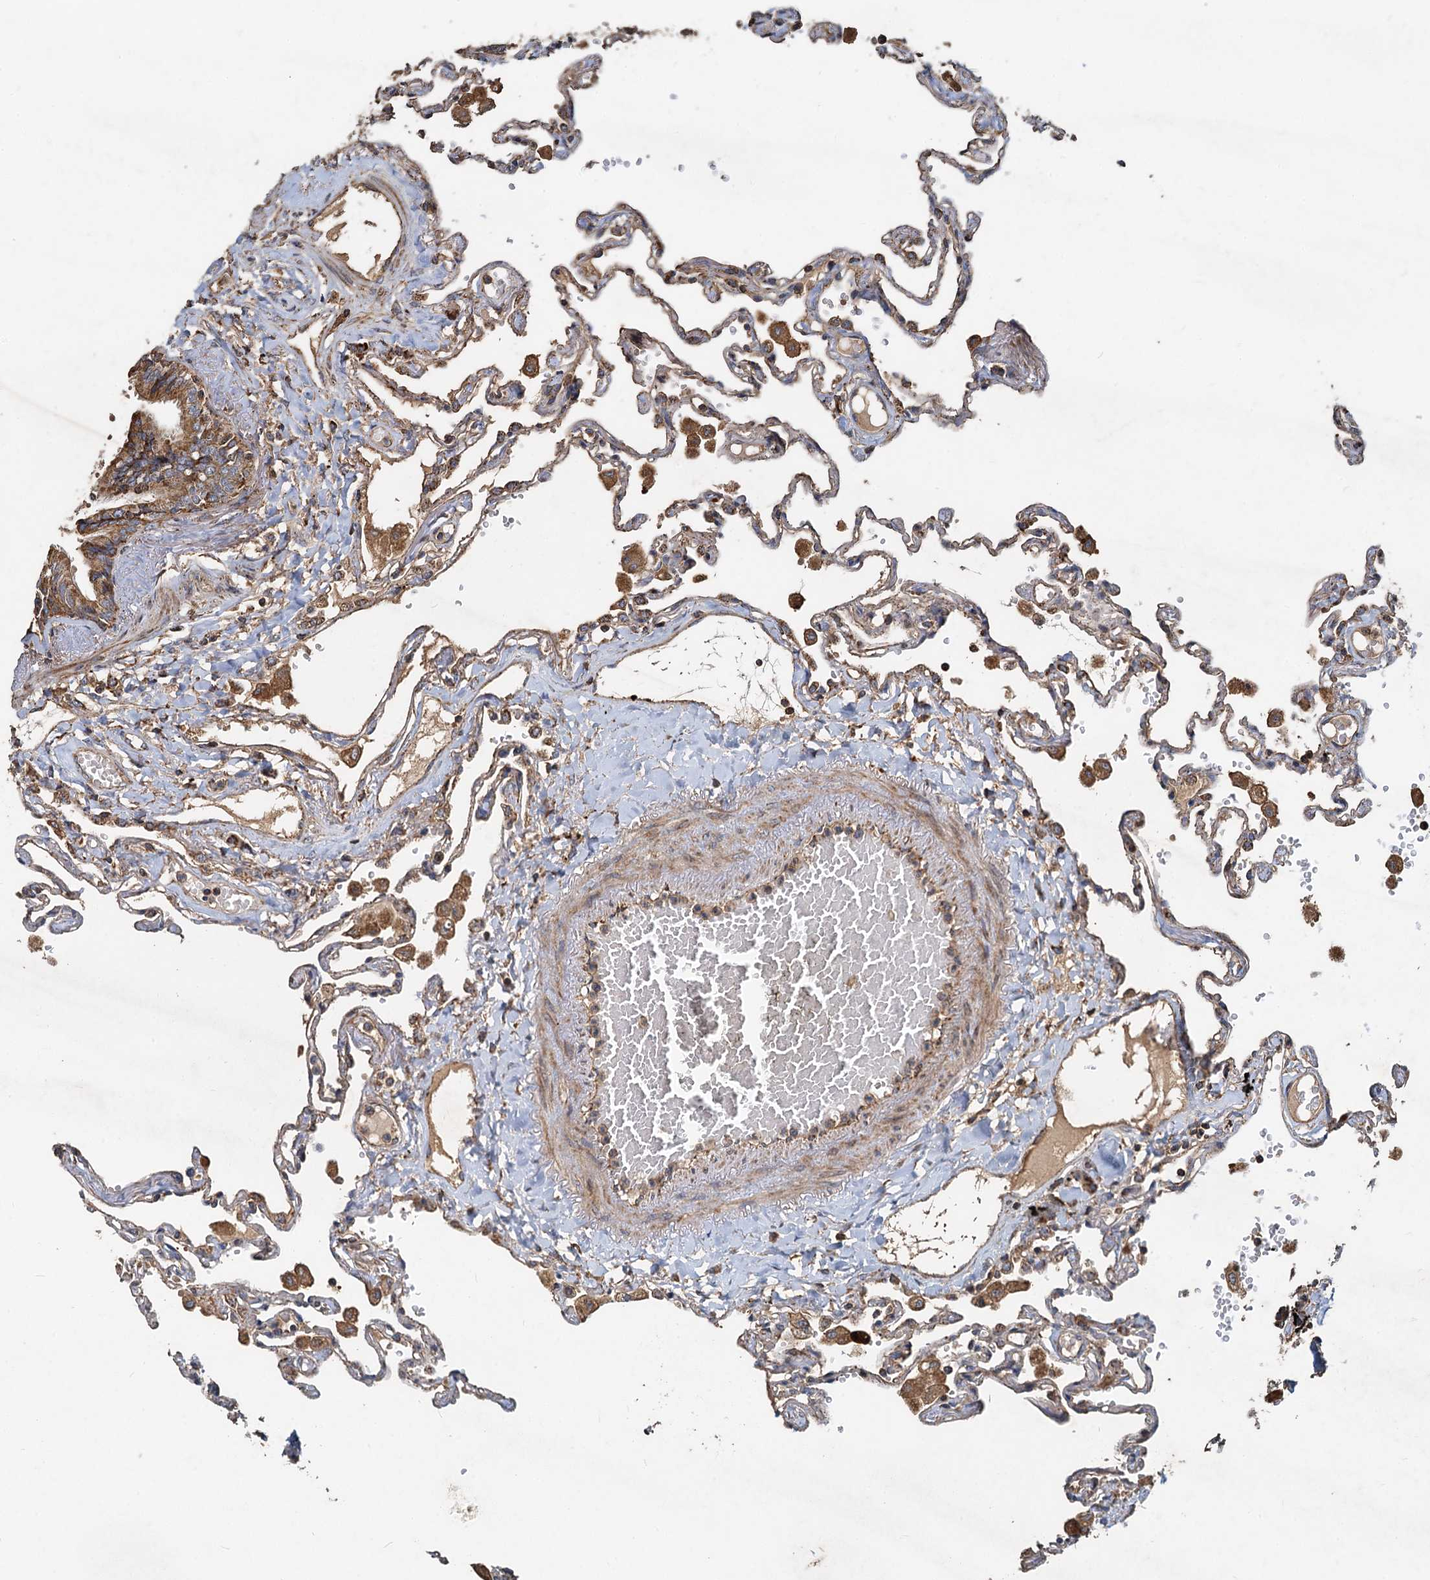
{"staining": {"intensity": "moderate", "quantity": "25%-75%", "location": "cytoplasmic/membranous"}, "tissue": "lung", "cell_type": "Alveolar cells", "image_type": "normal", "snomed": [{"axis": "morphology", "description": "Normal tissue, NOS"}, {"axis": "topography", "description": "Lung"}], "caption": "Immunohistochemical staining of benign lung reveals medium levels of moderate cytoplasmic/membranous positivity in about 25%-75% of alveolar cells.", "gene": "SDS", "patient": {"sex": "female", "age": 67}}